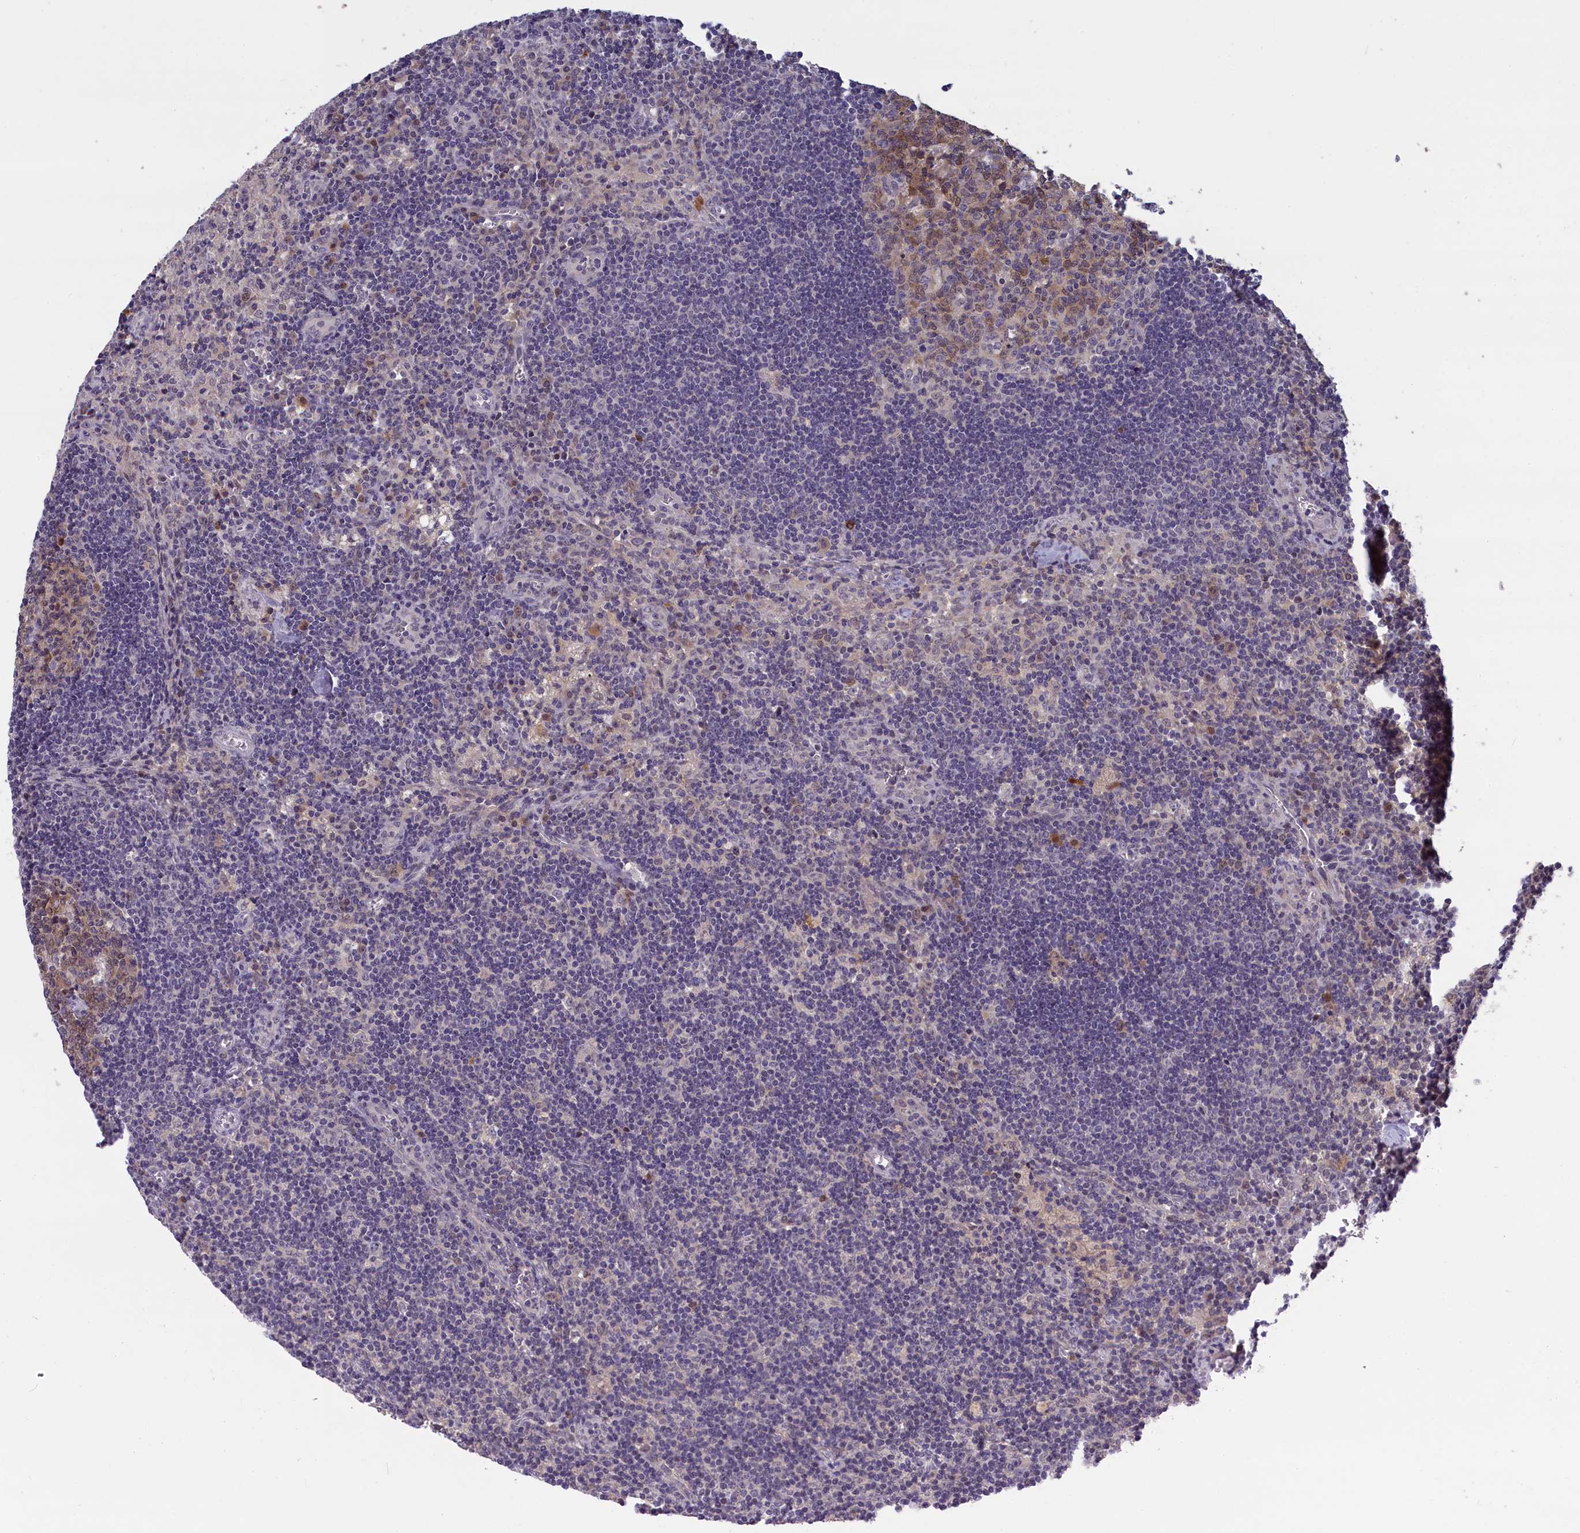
{"staining": {"intensity": "moderate", "quantity": ">75%", "location": "cytoplasmic/membranous,nuclear"}, "tissue": "lymph node", "cell_type": "Germinal center cells", "image_type": "normal", "snomed": [{"axis": "morphology", "description": "Normal tissue, NOS"}, {"axis": "topography", "description": "Lymph node"}], "caption": "Brown immunohistochemical staining in benign lymph node shows moderate cytoplasmic/membranous,nuclear expression in approximately >75% of germinal center cells.", "gene": "UCHL3", "patient": {"sex": "male", "age": 58}}